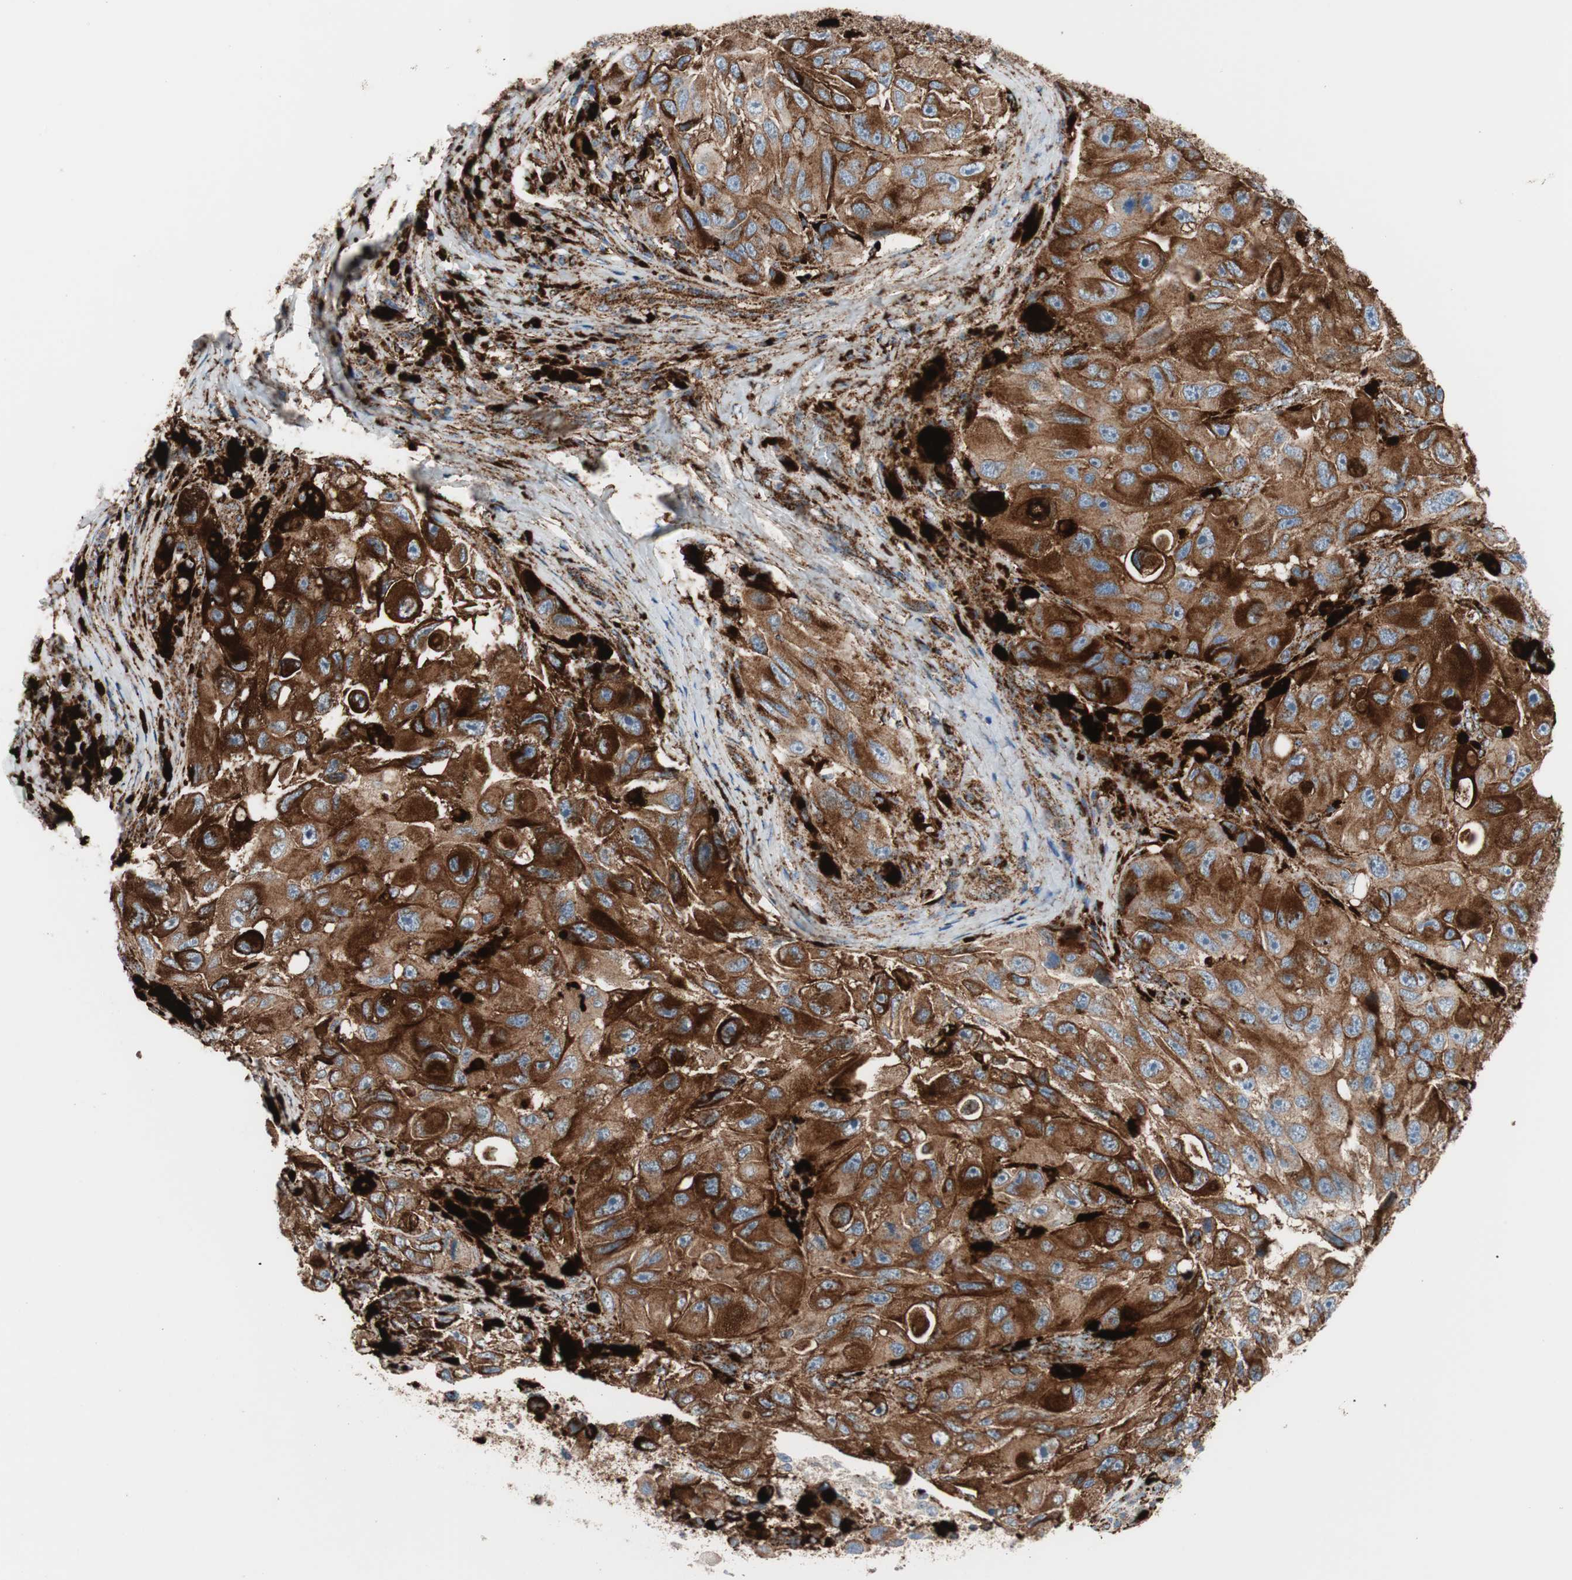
{"staining": {"intensity": "strong", "quantity": ">75%", "location": "cytoplasmic/membranous"}, "tissue": "melanoma", "cell_type": "Tumor cells", "image_type": "cancer", "snomed": [{"axis": "morphology", "description": "Malignant melanoma, NOS"}, {"axis": "topography", "description": "Skin"}], "caption": "Immunohistochemistry (IHC) (DAB (3,3'-diaminobenzidine)) staining of melanoma reveals strong cytoplasmic/membranous protein positivity in about >75% of tumor cells.", "gene": "LAMP1", "patient": {"sex": "female", "age": 73}}